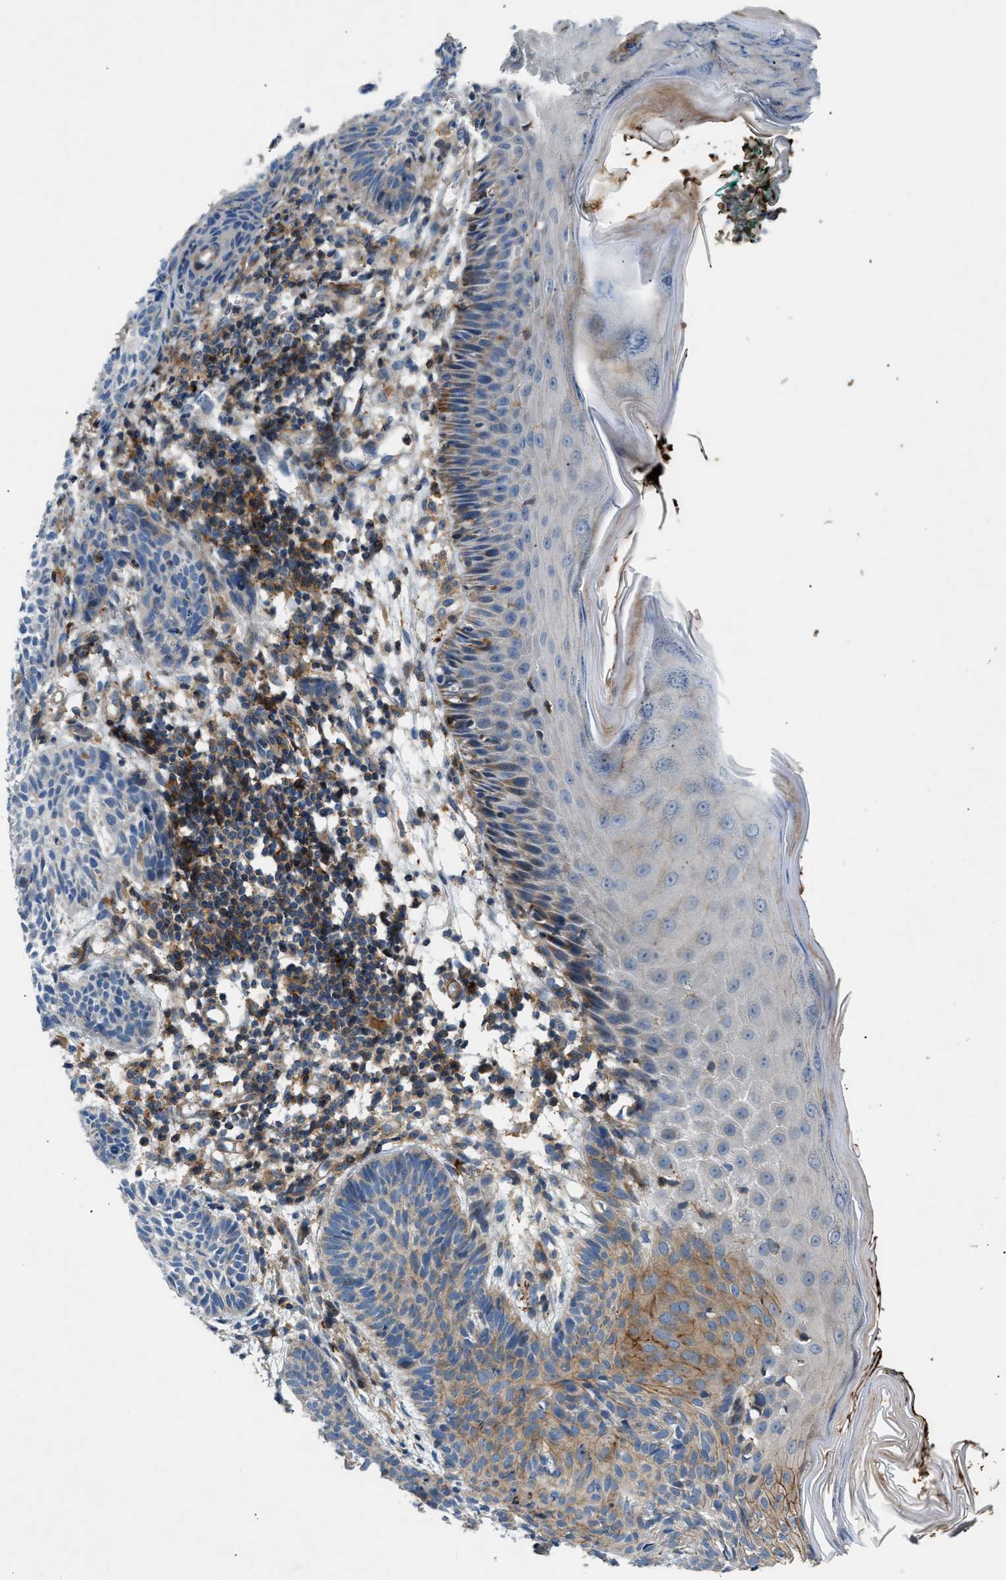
{"staining": {"intensity": "moderate", "quantity": "<25%", "location": "cytoplasmic/membranous"}, "tissue": "skin cancer", "cell_type": "Tumor cells", "image_type": "cancer", "snomed": [{"axis": "morphology", "description": "Basal cell carcinoma"}, {"axis": "topography", "description": "Skin"}], "caption": "A brown stain shows moderate cytoplasmic/membranous positivity of a protein in human basal cell carcinoma (skin) tumor cells. The protein of interest is shown in brown color, while the nuclei are stained blue.", "gene": "DHODH", "patient": {"sex": "male", "age": 60}}